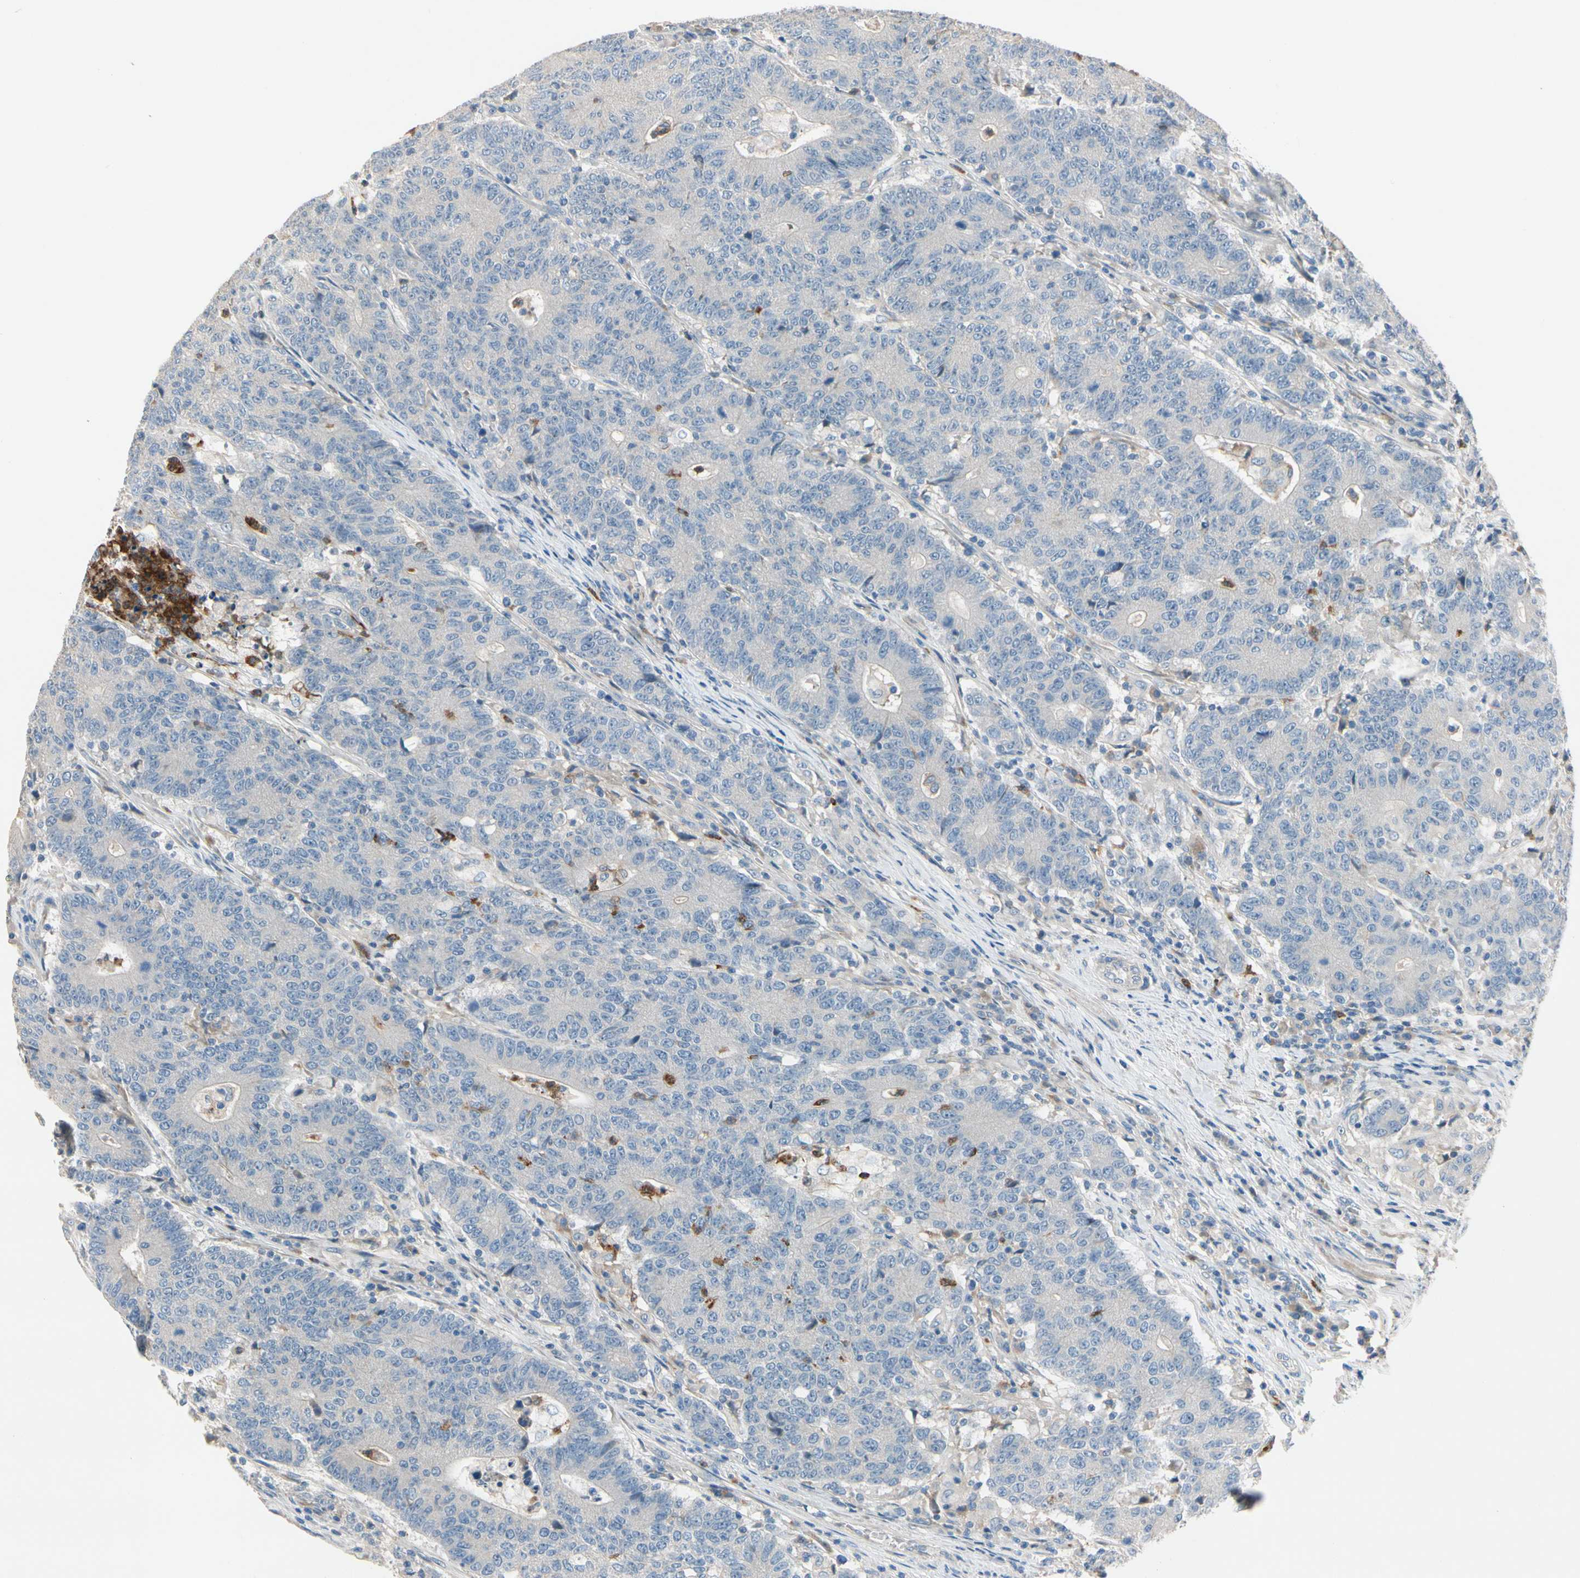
{"staining": {"intensity": "negative", "quantity": "none", "location": "none"}, "tissue": "colorectal cancer", "cell_type": "Tumor cells", "image_type": "cancer", "snomed": [{"axis": "morphology", "description": "Normal tissue, NOS"}, {"axis": "morphology", "description": "Adenocarcinoma, NOS"}, {"axis": "topography", "description": "Colon"}], "caption": "Photomicrograph shows no protein staining in tumor cells of colorectal cancer (adenocarcinoma) tissue. (Brightfield microscopy of DAB immunohistochemistry at high magnification).", "gene": "SIGLEC5", "patient": {"sex": "female", "age": 75}}